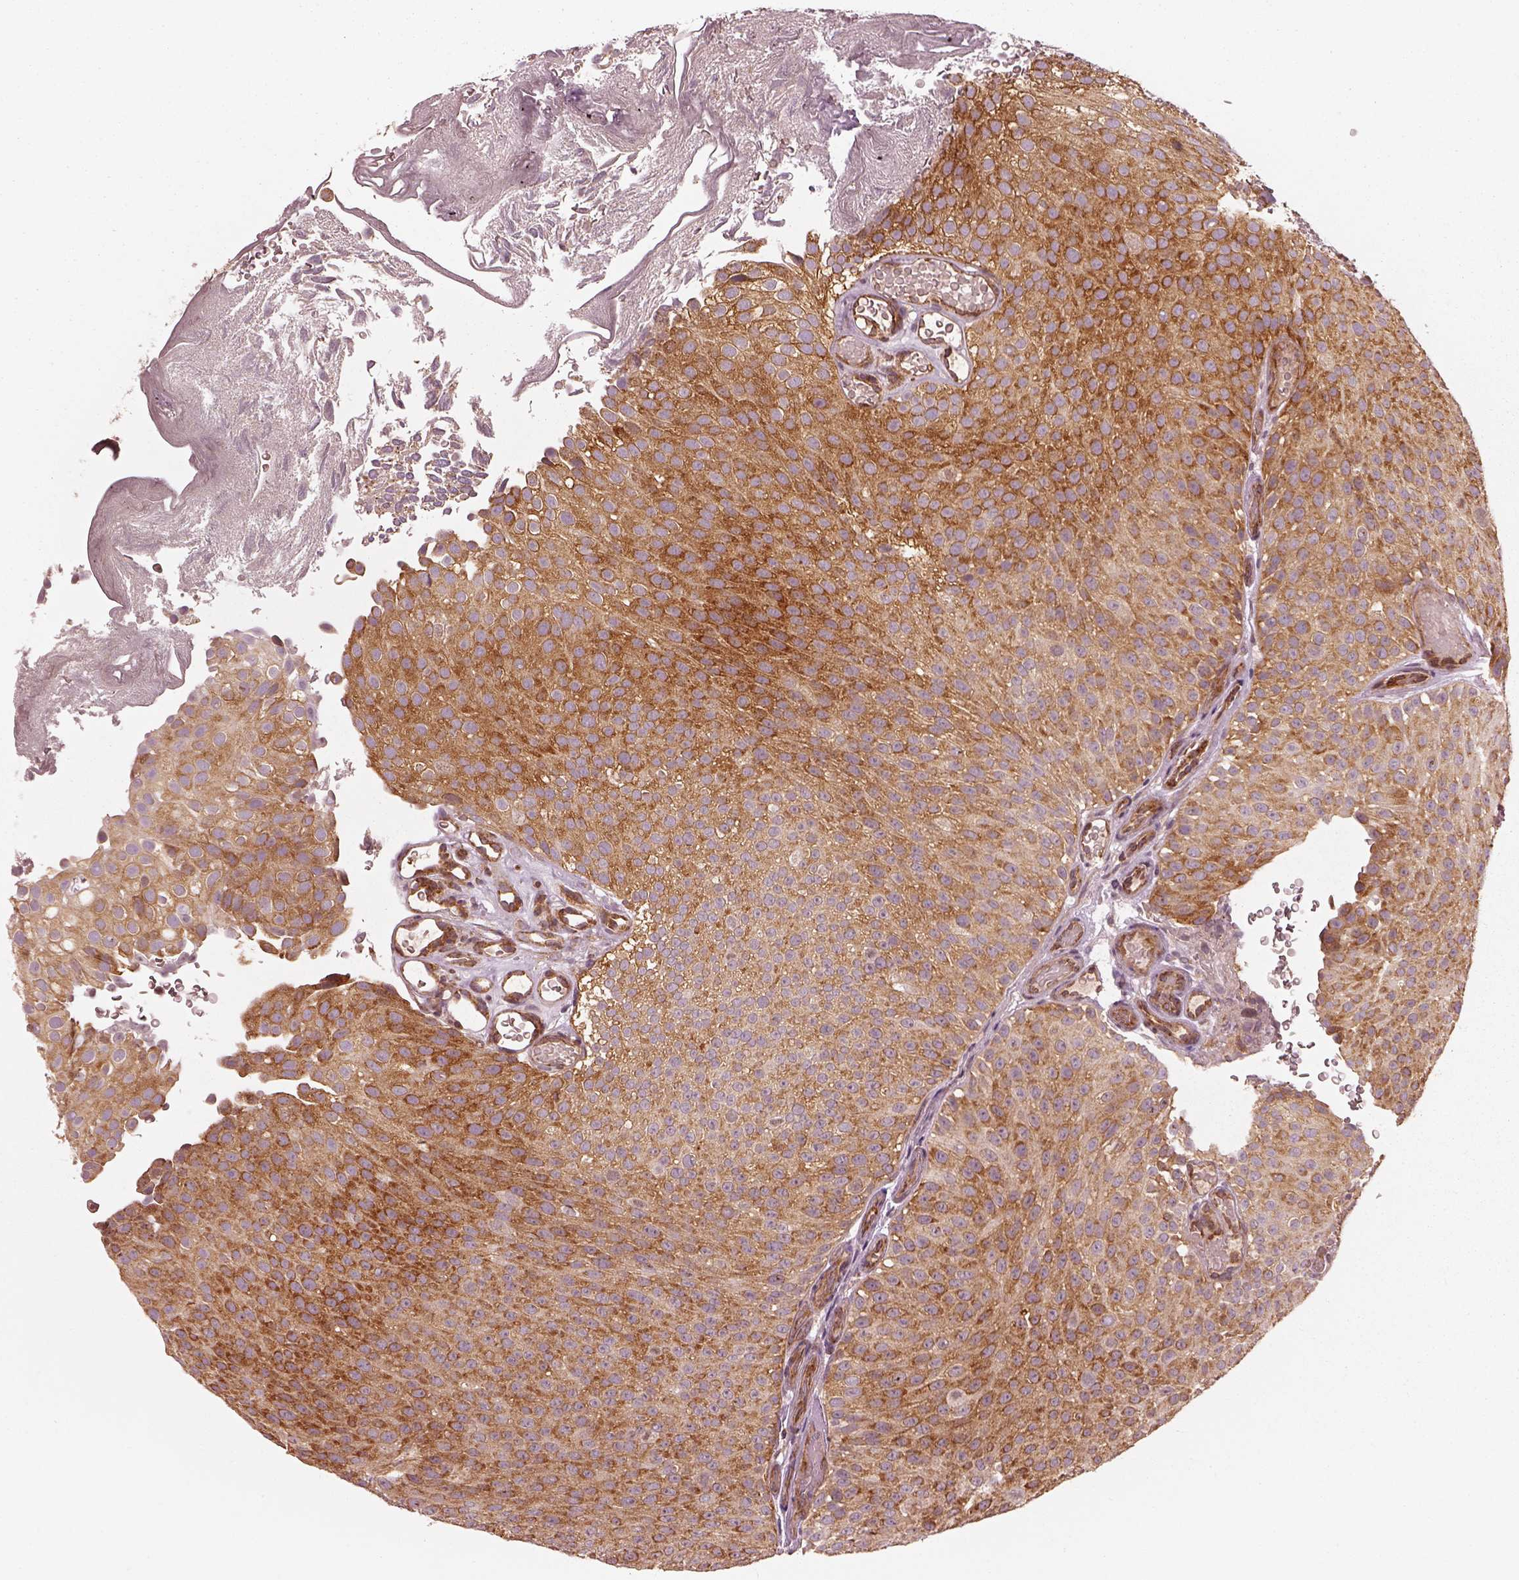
{"staining": {"intensity": "moderate", "quantity": "25%-75%", "location": "cytoplasmic/membranous"}, "tissue": "urothelial cancer", "cell_type": "Tumor cells", "image_type": "cancer", "snomed": [{"axis": "morphology", "description": "Urothelial carcinoma, Low grade"}, {"axis": "topography", "description": "Urinary bladder"}], "caption": "There is medium levels of moderate cytoplasmic/membranous positivity in tumor cells of urothelial carcinoma (low-grade), as demonstrated by immunohistochemical staining (brown color).", "gene": "LSM14A", "patient": {"sex": "male", "age": 78}}